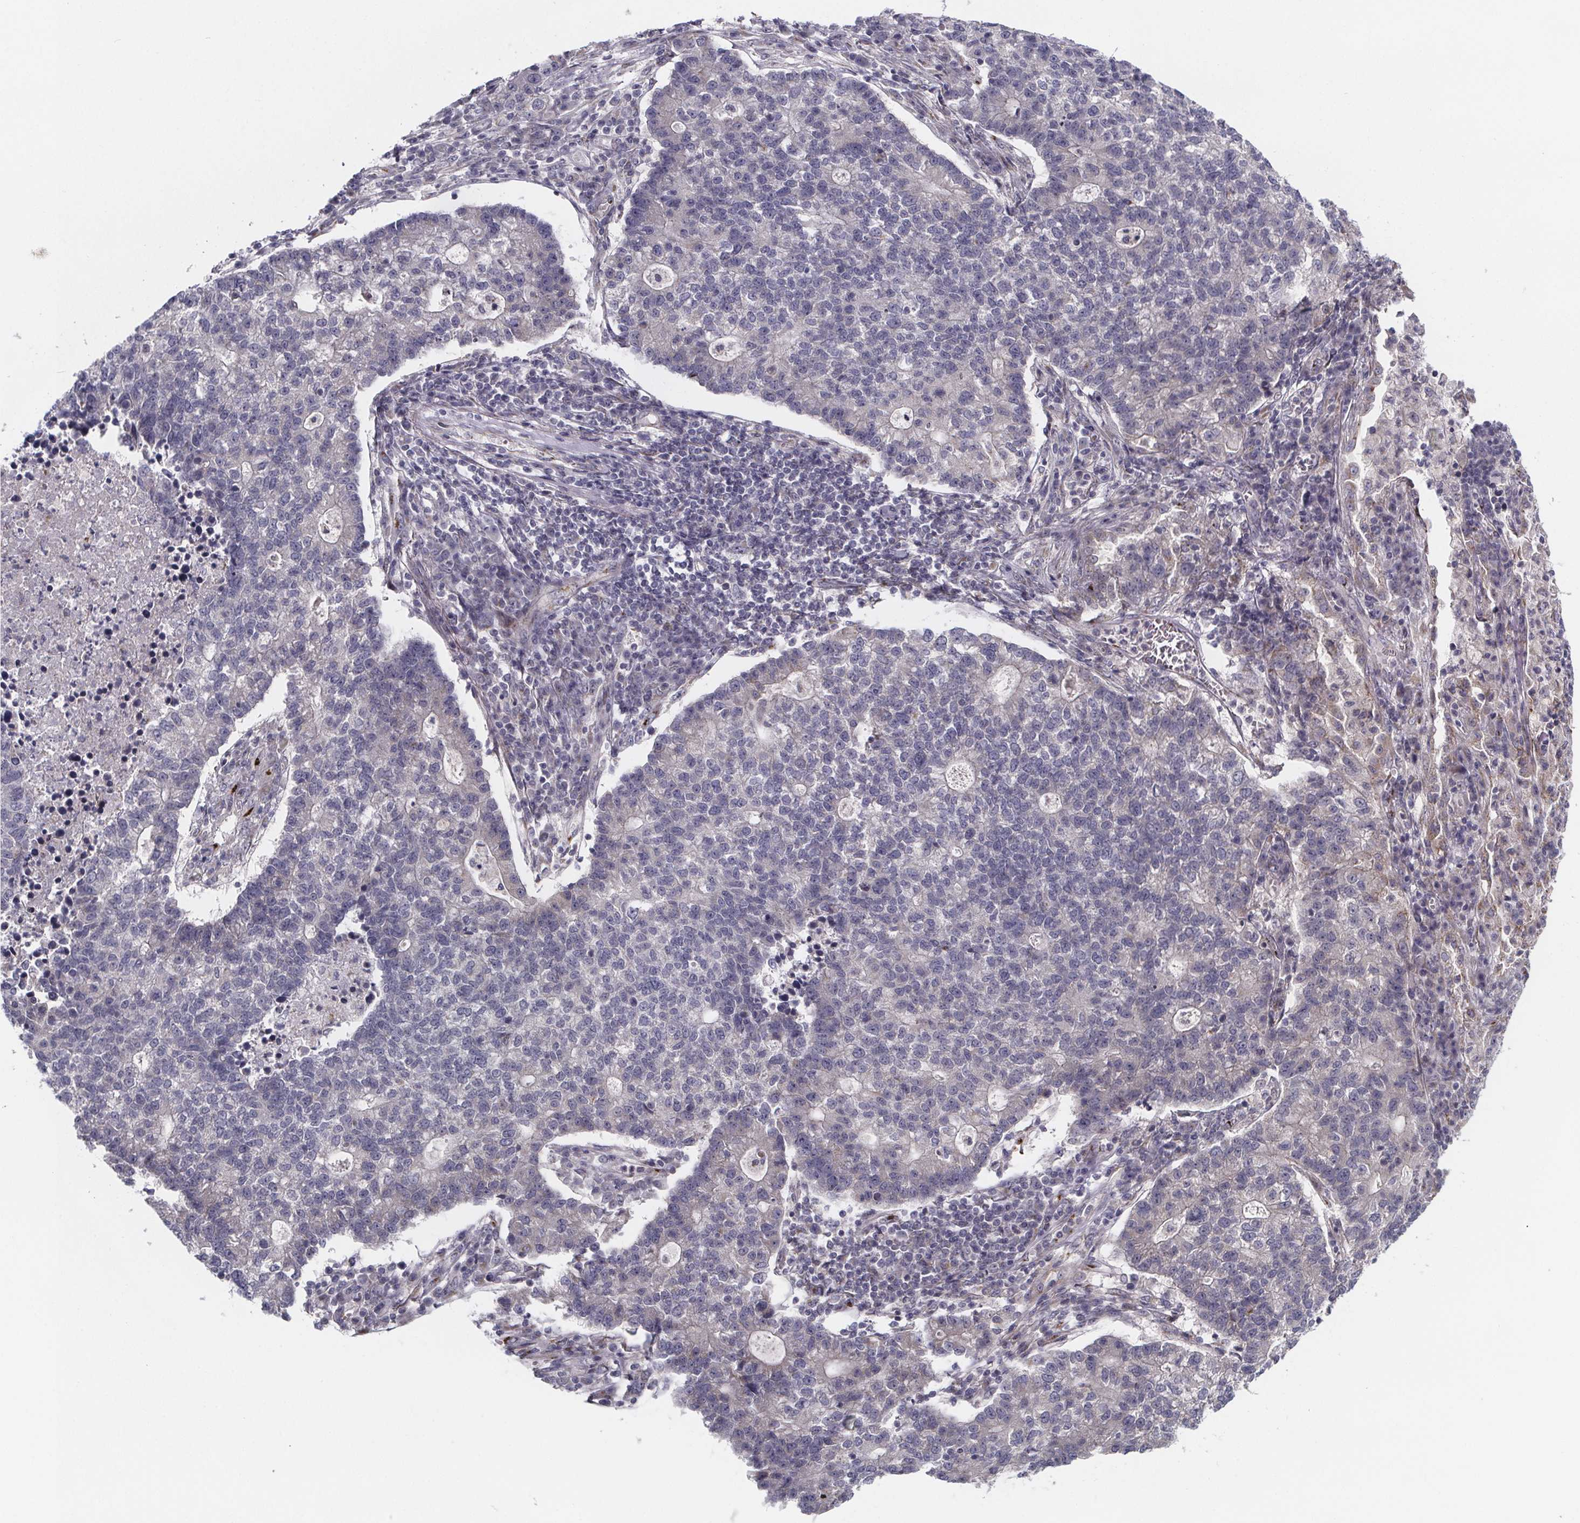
{"staining": {"intensity": "negative", "quantity": "none", "location": "none"}, "tissue": "lung cancer", "cell_type": "Tumor cells", "image_type": "cancer", "snomed": [{"axis": "morphology", "description": "Adenocarcinoma, NOS"}, {"axis": "topography", "description": "Lung"}], "caption": "A high-resolution photomicrograph shows IHC staining of adenocarcinoma (lung), which exhibits no significant expression in tumor cells.", "gene": "NDST1", "patient": {"sex": "male", "age": 57}}